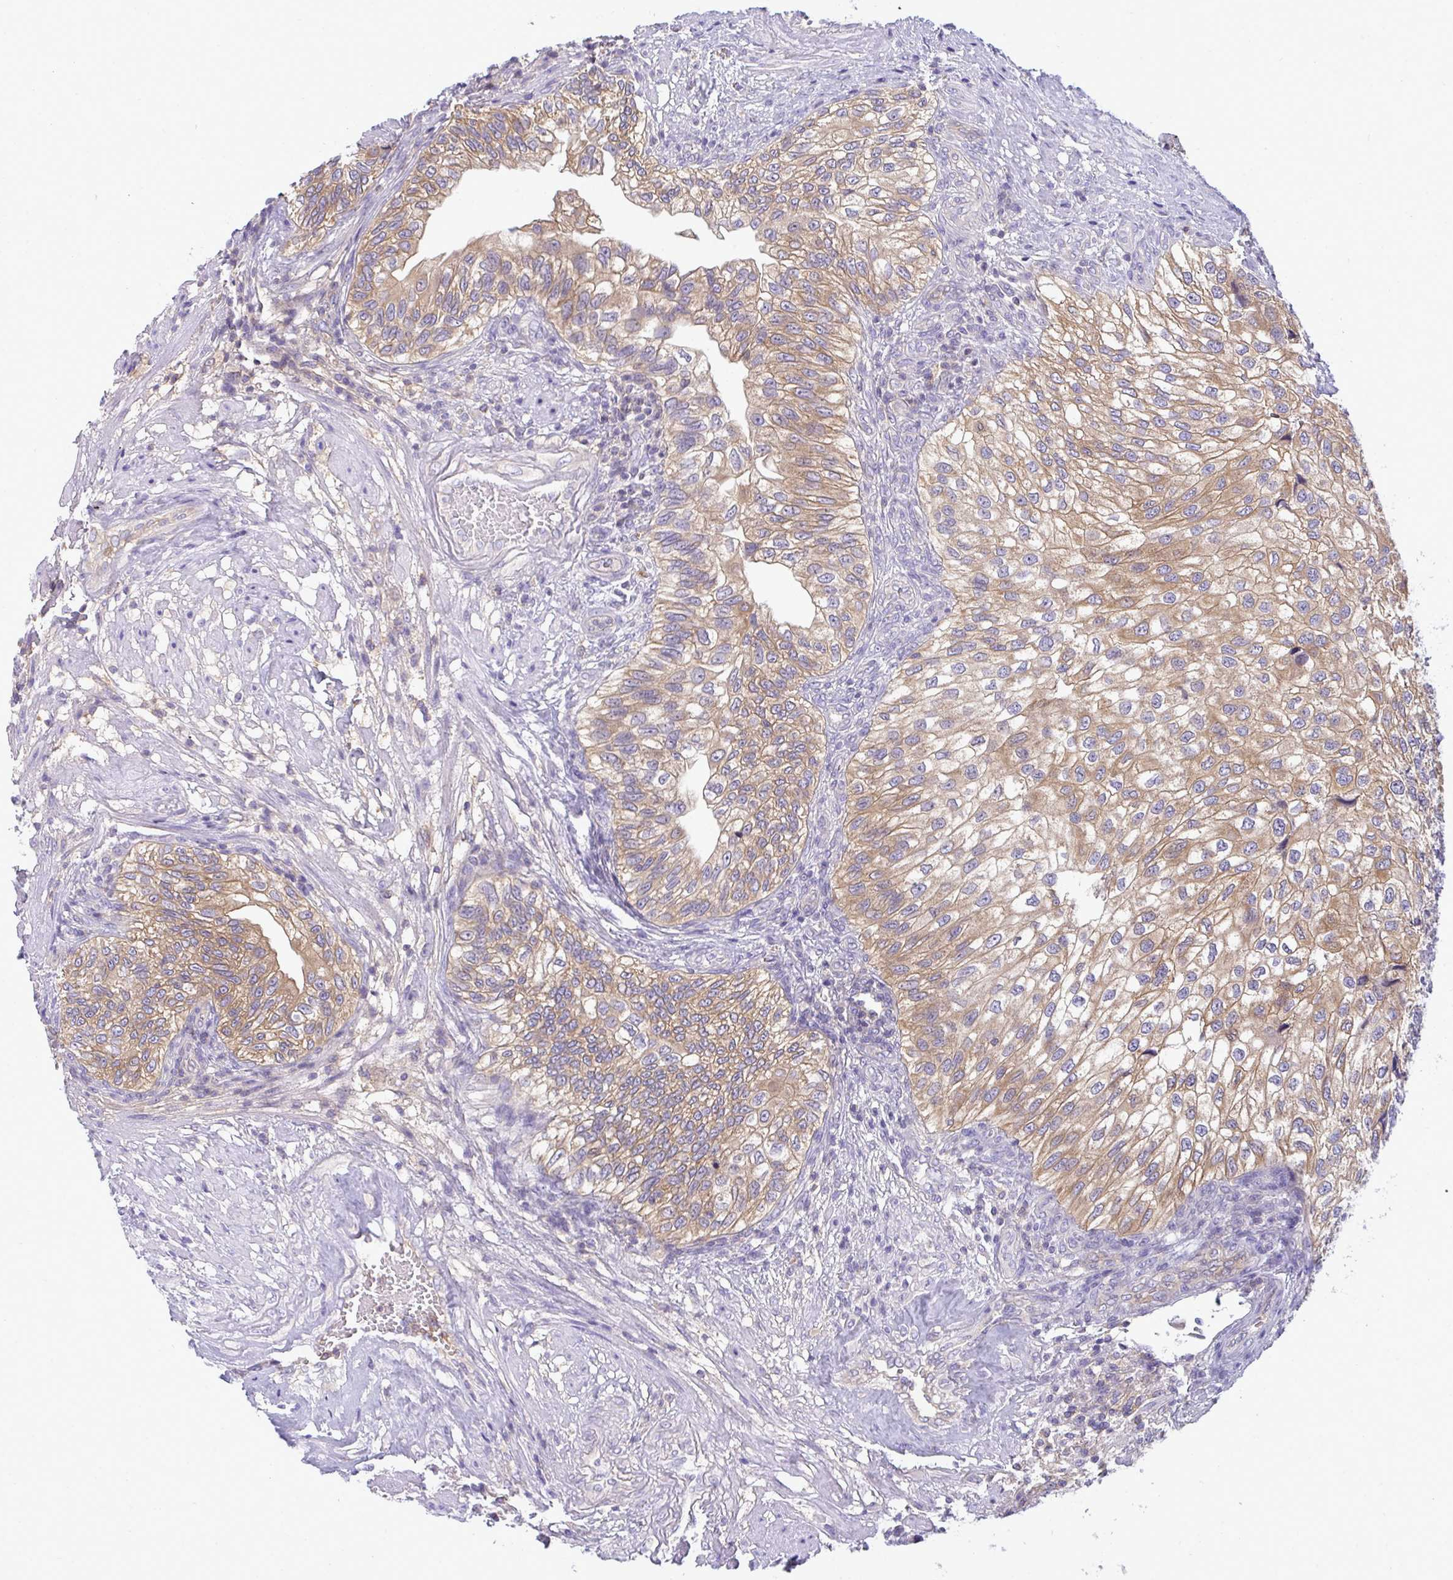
{"staining": {"intensity": "moderate", "quantity": ">75%", "location": "cytoplasmic/membranous"}, "tissue": "urothelial cancer", "cell_type": "Tumor cells", "image_type": "cancer", "snomed": [{"axis": "morphology", "description": "Urothelial carcinoma, NOS"}, {"axis": "topography", "description": "Urinary bladder"}], "caption": "The immunohistochemical stain shows moderate cytoplasmic/membranous positivity in tumor cells of urothelial cancer tissue. (Stains: DAB (3,3'-diaminobenzidine) in brown, nuclei in blue, Microscopy: brightfield microscopy at high magnification).", "gene": "SLC30A6", "patient": {"sex": "male", "age": 87}}